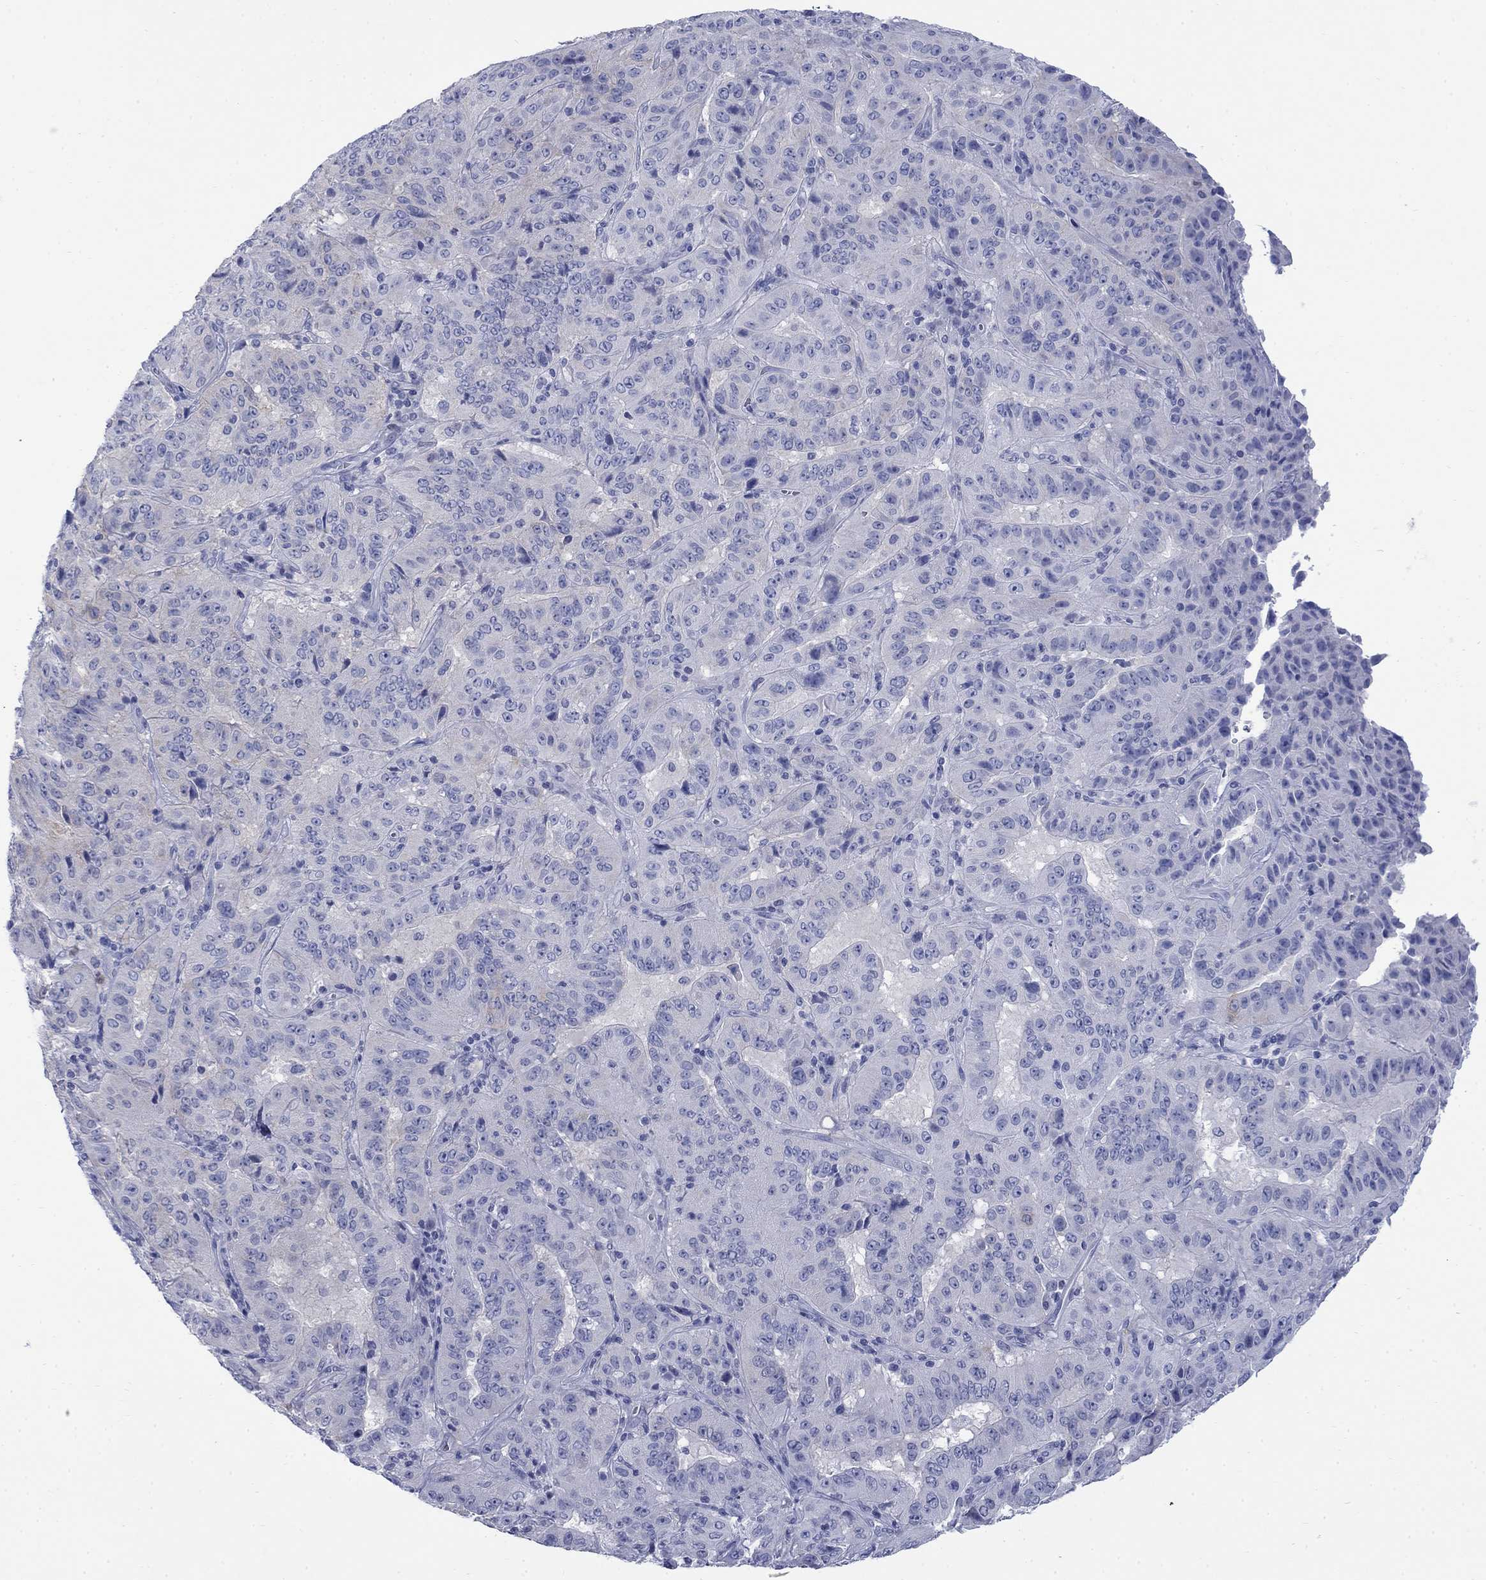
{"staining": {"intensity": "negative", "quantity": "none", "location": "none"}, "tissue": "pancreatic cancer", "cell_type": "Tumor cells", "image_type": "cancer", "snomed": [{"axis": "morphology", "description": "Adenocarcinoma, NOS"}, {"axis": "topography", "description": "Pancreas"}], "caption": "Immunohistochemical staining of human pancreatic adenocarcinoma reveals no significant staining in tumor cells. The staining was performed using DAB (3,3'-diaminobenzidine) to visualize the protein expression in brown, while the nuclei were stained in blue with hematoxylin (Magnification: 20x).", "gene": "IGF2BP3", "patient": {"sex": "male", "age": 63}}